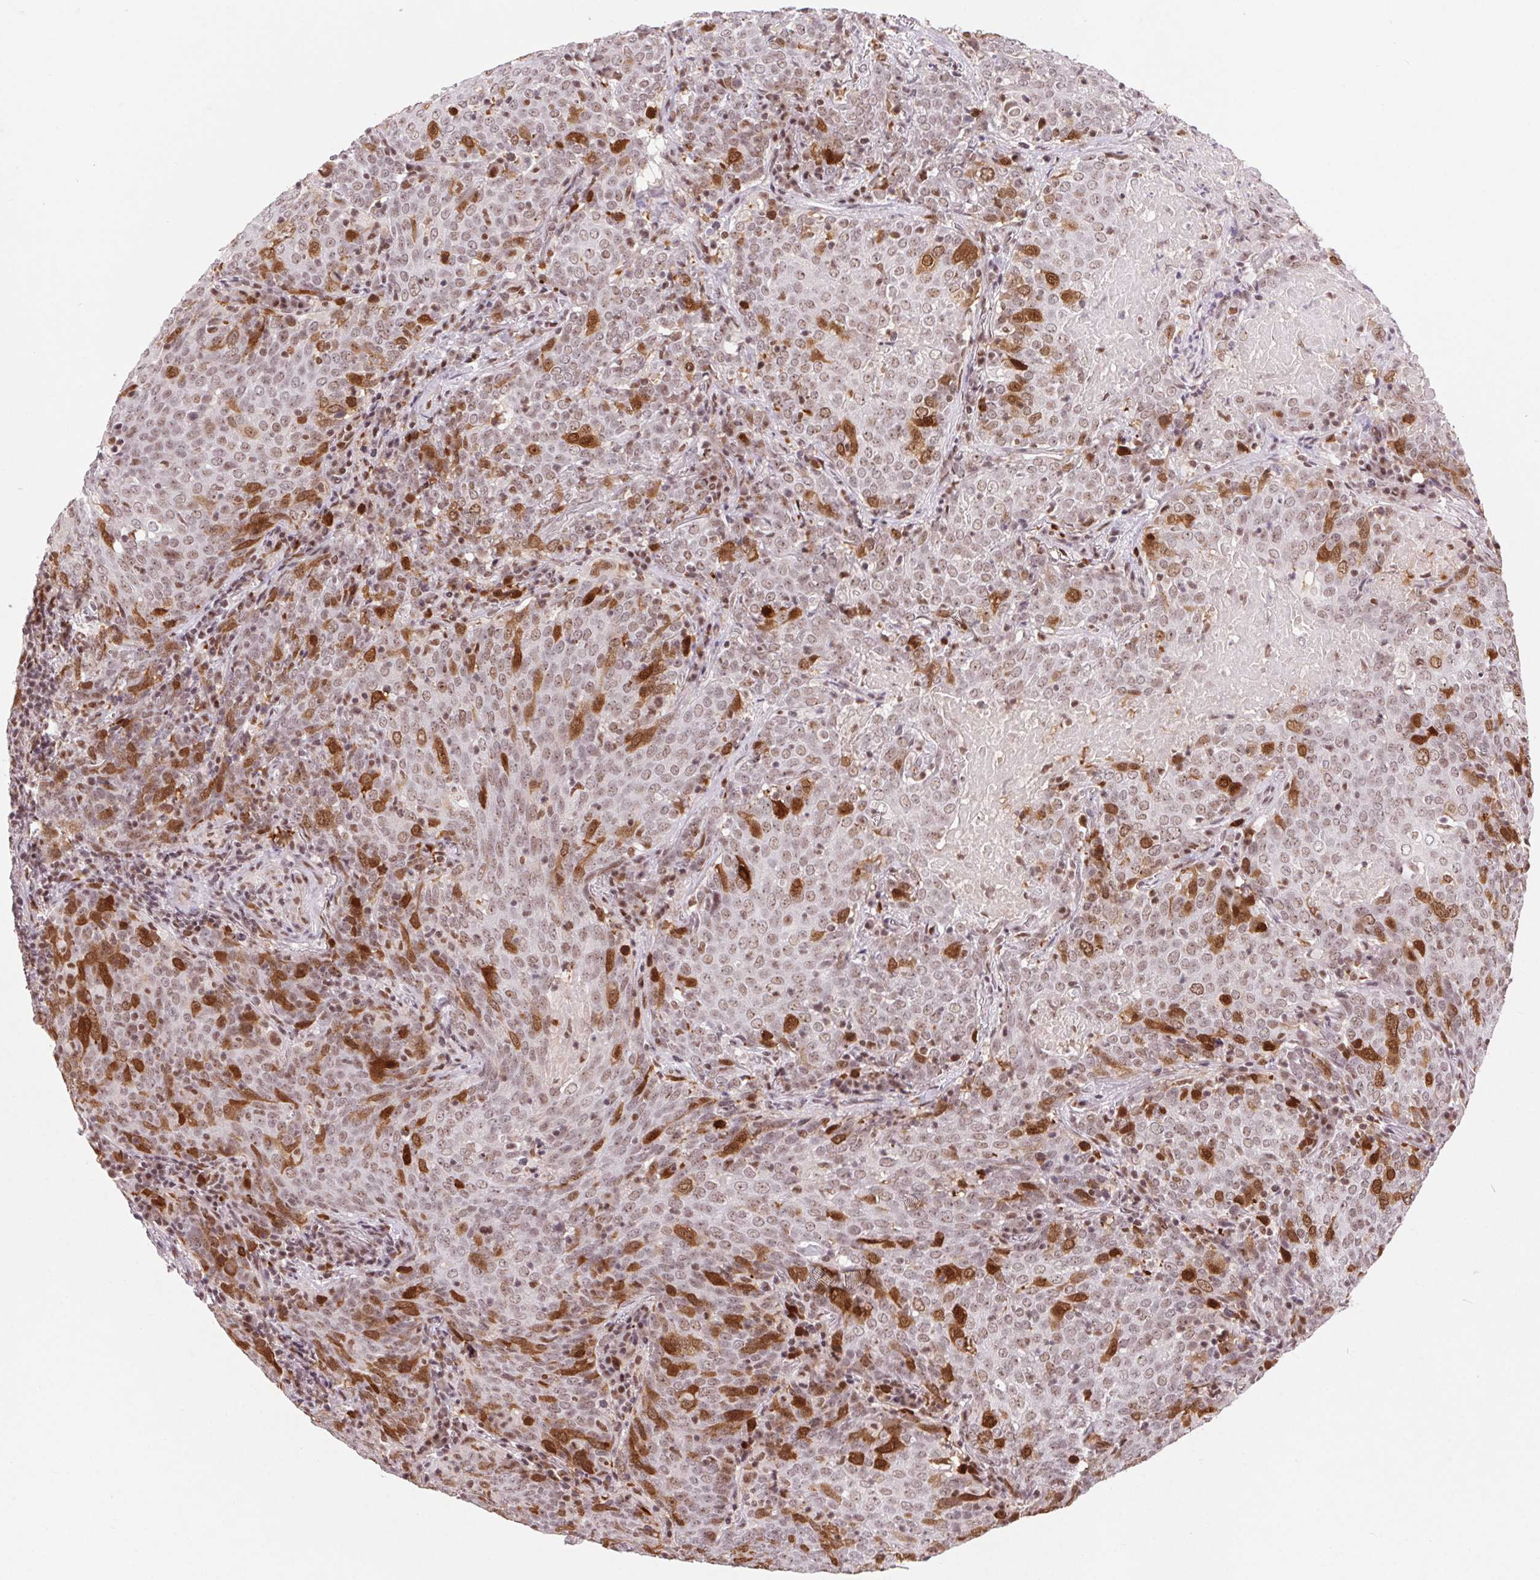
{"staining": {"intensity": "strong", "quantity": "25%-75%", "location": "cytoplasmic/membranous,nuclear"}, "tissue": "lung cancer", "cell_type": "Tumor cells", "image_type": "cancer", "snomed": [{"axis": "morphology", "description": "Squamous cell carcinoma, NOS"}, {"axis": "topography", "description": "Lung"}], "caption": "Immunohistochemistry image of neoplastic tissue: lung cancer (squamous cell carcinoma) stained using immunohistochemistry exhibits high levels of strong protein expression localized specifically in the cytoplasmic/membranous and nuclear of tumor cells, appearing as a cytoplasmic/membranous and nuclear brown color.", "gene": "CD2BP2", "patient": {"sex": "male", "age": 82}}